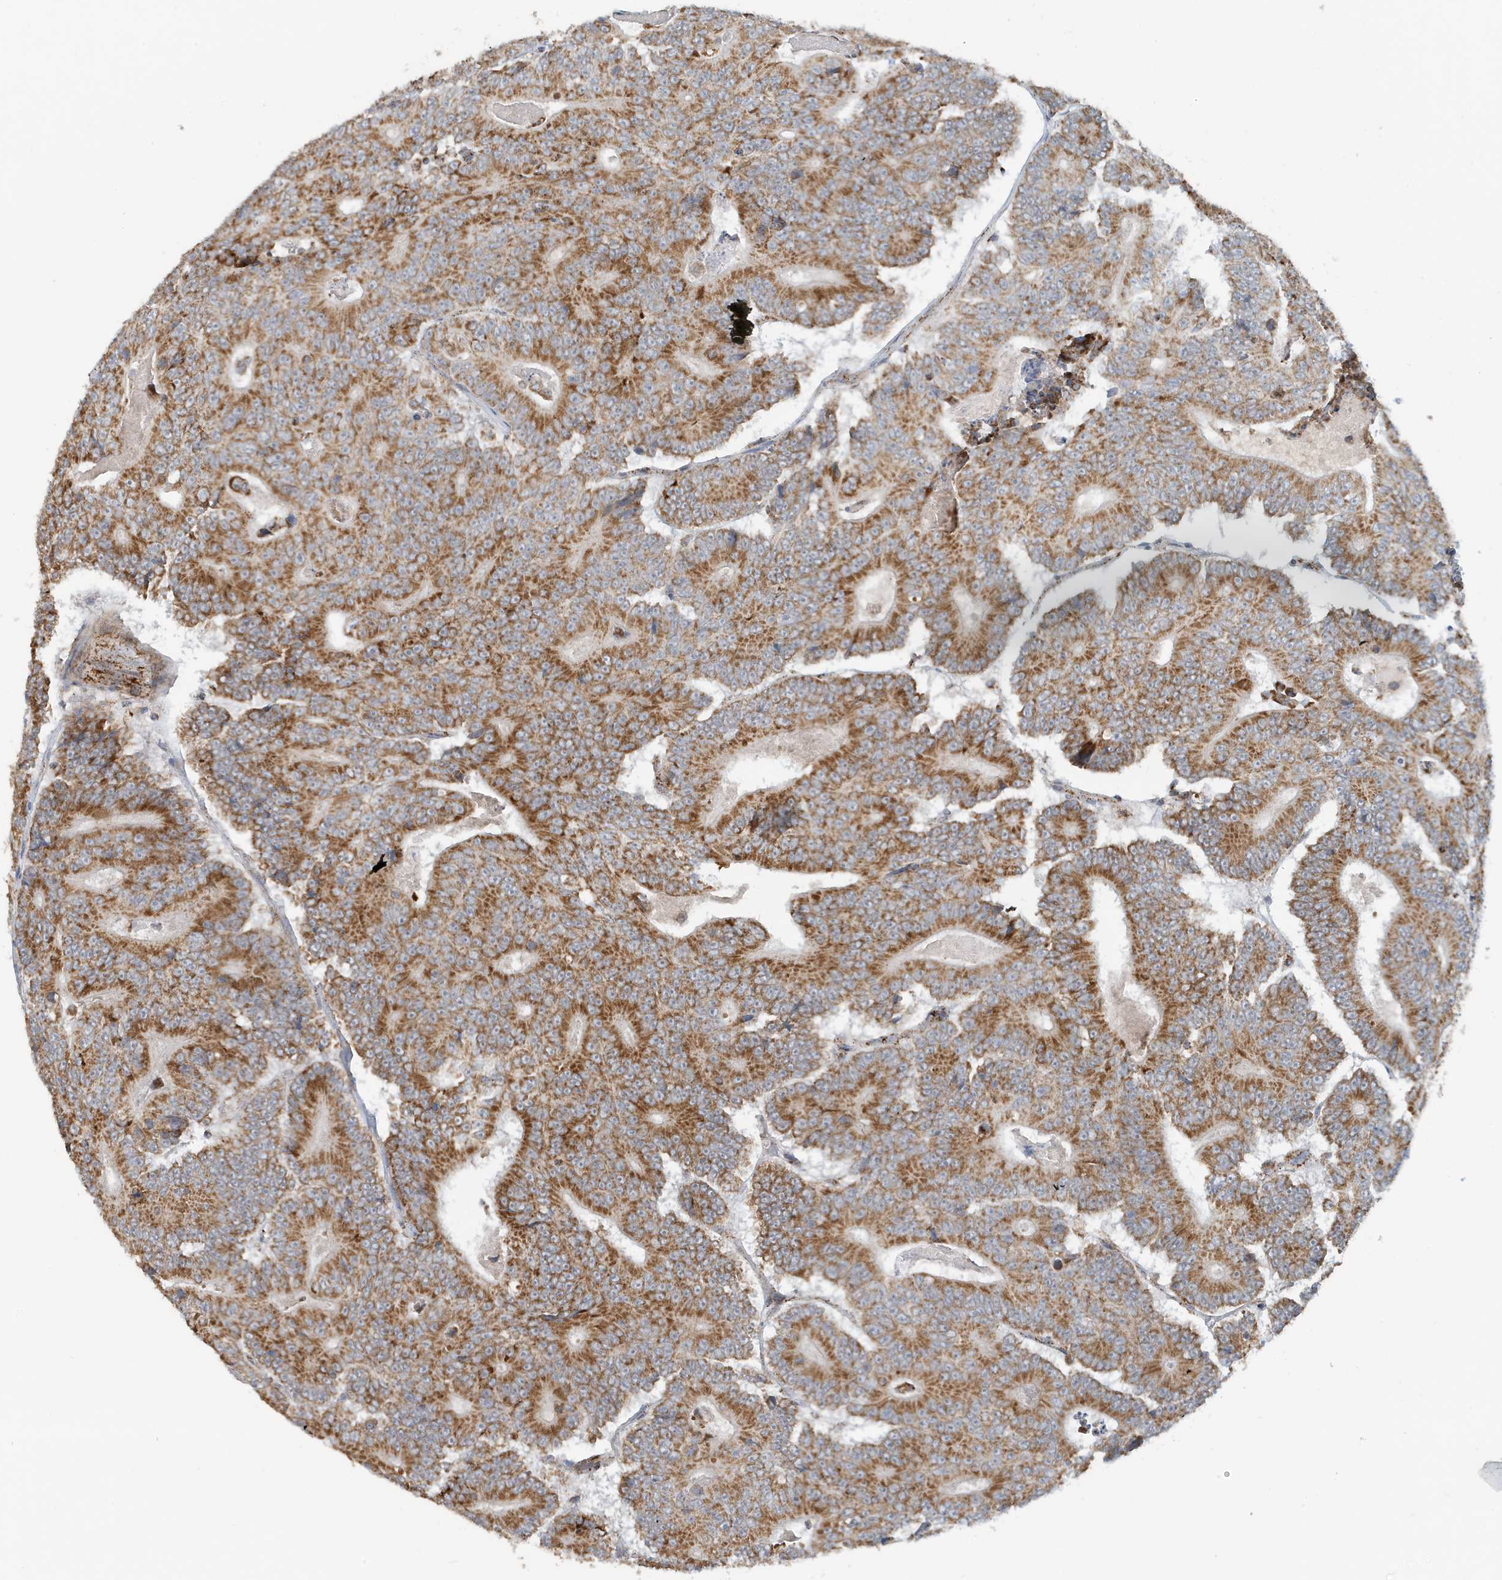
{"staining": {"intensity": "strong", "quantity": ">75%", "location": "cytoplasmic/membranous"}, "tissue": "colorectal cancer", "cell_type": "Tumor cells", "image_type": "cancer", "snomed": [{"axis": "morphology", "description": "Adenocarcinoma, NOS"}, {"axis": "topography", "description": "Colon"}], "caption": "Protein expression analysis of adenocarcinoma (colorectal) demonstrates strong cytoplasmic/membranous staining in approximately >75% of tumor cells.", "gene": "MAN1A1", "patient": {"sex": "male", "age": 83}}